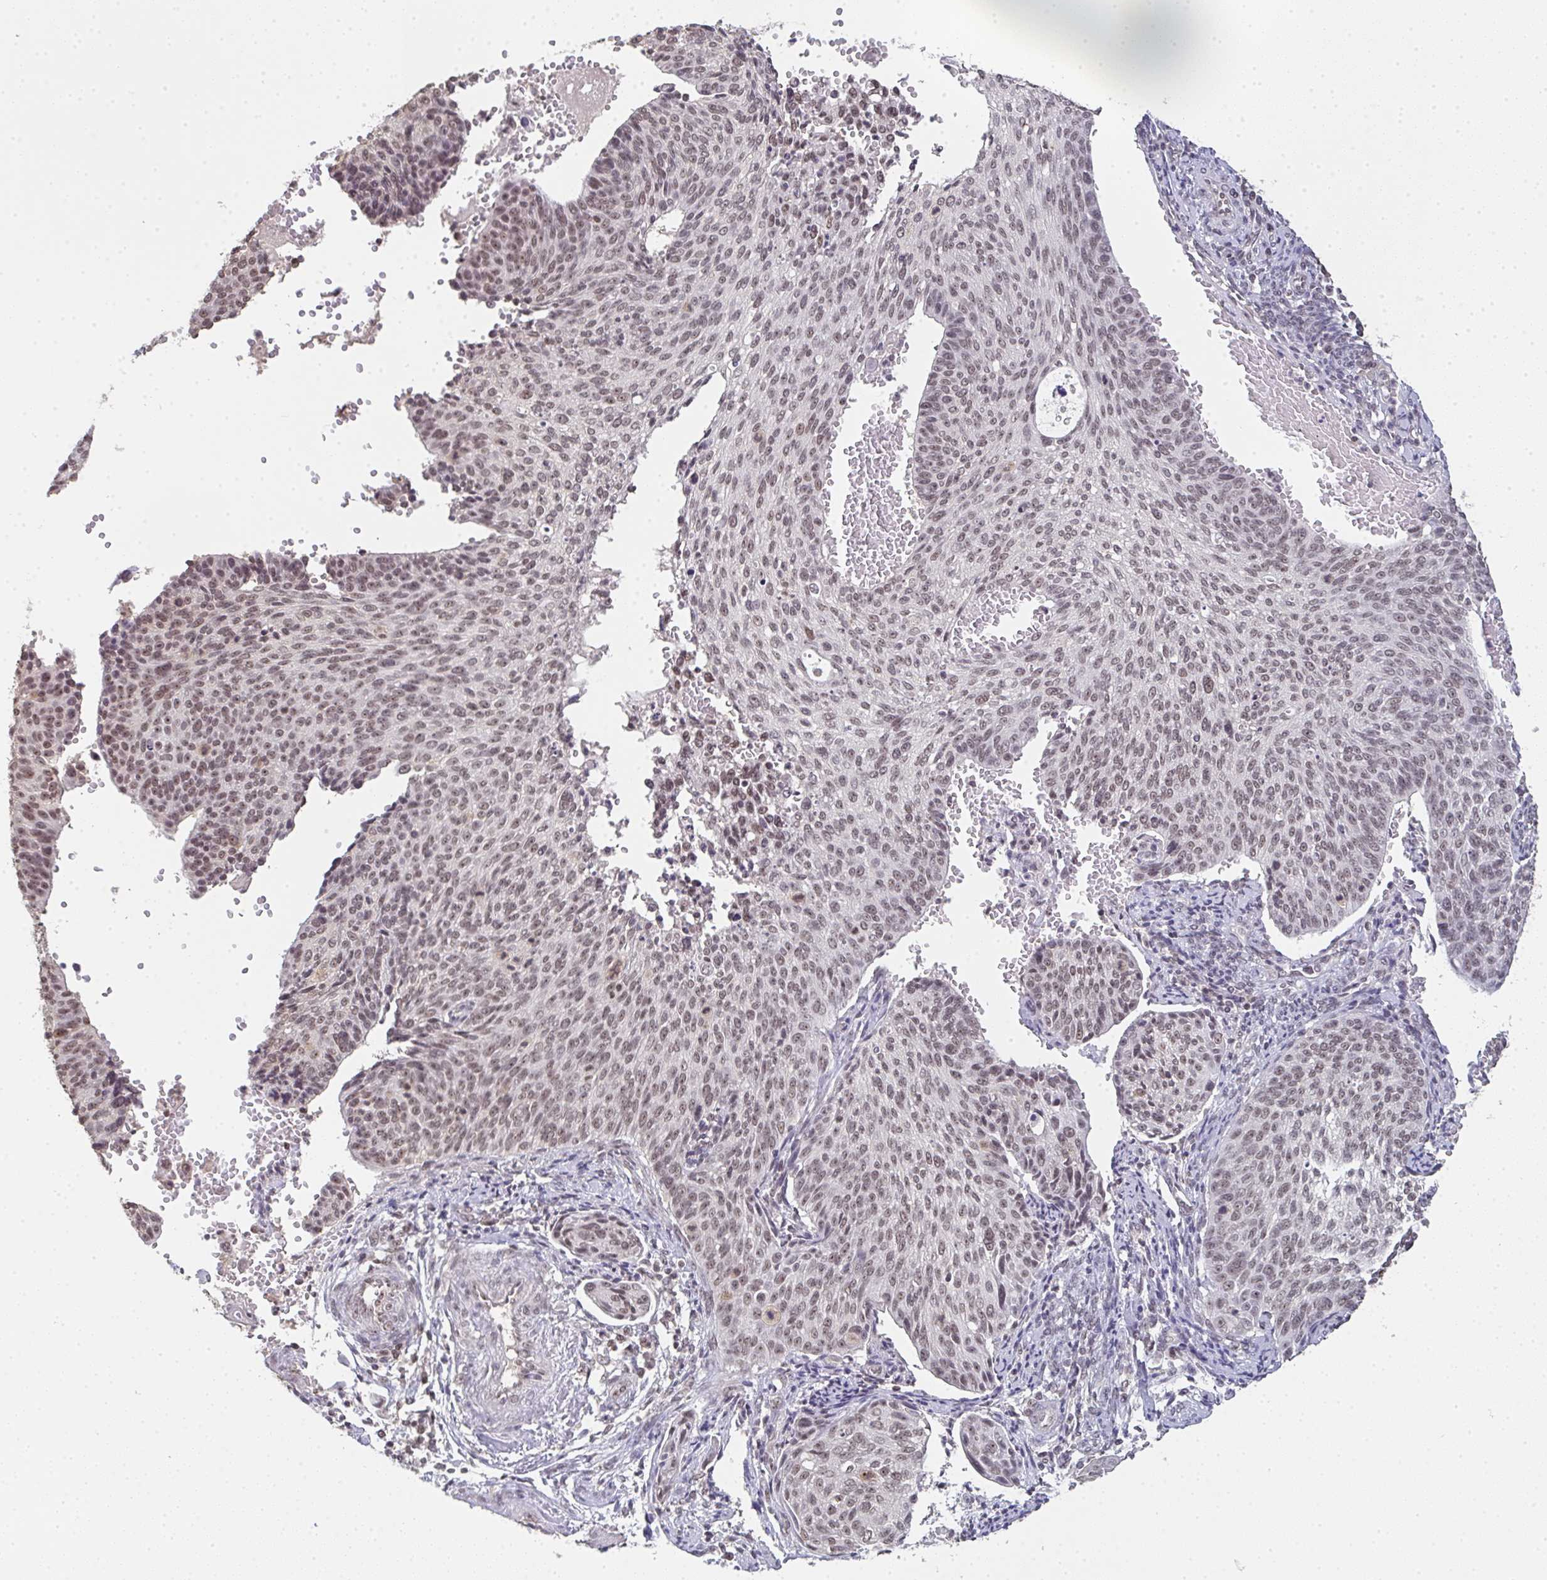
{"staining": {"intensity": "weak", "quantity": ">75%", "location": "nuclear"}, "tissue": "cervical cancer", "cell_type": "Tumor cells", "image_type": "cancer", "snomed": [{"axis": "morphology", "description": "Squamous cell carcinoma, NOS"}, {"axis": "topography", "description": "Cervix"}], "caption": "Cervical squamous cell carcinoma was stained to show a protein in brown. There is low levels of weak nuclear positivity in approximately >75% of tumor cells. The staining was performed using DAB, with brown indicating positive protein expression. Nuclei are stained blue with hematoxylin.", "gene": "DKC1", "patient": {"sex": "female", "age": 70}}